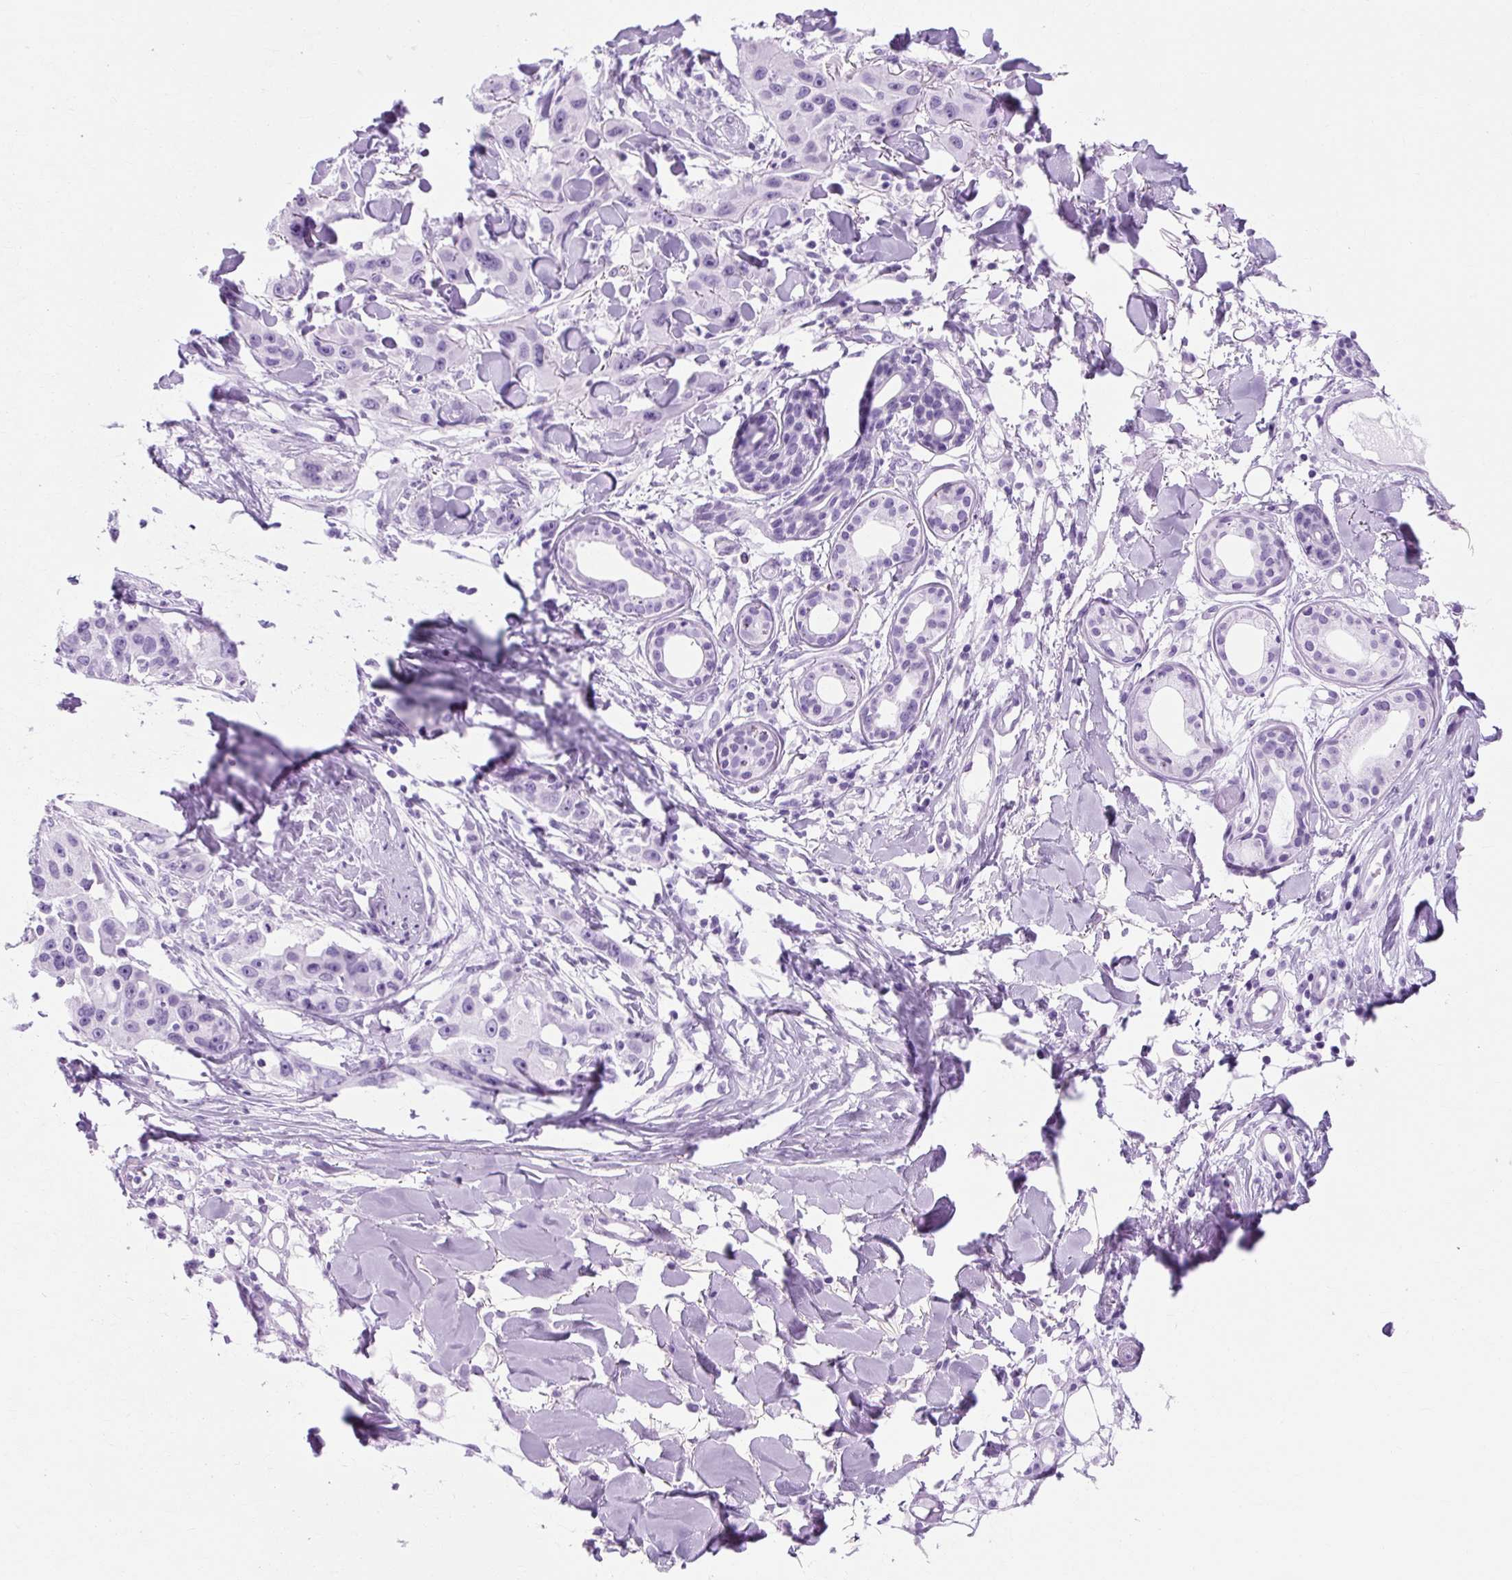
{"staining": {"intensity": "negative", "quantity": "none", "location": "none"}, "tissue": "skin cancer", "cell_type": "Tumor cells", "image_type": "cancer", "snomed": [{"axis": "morphology", "description": "Squamous cell carcinoma, NOS"}, {"axis": "topography", "description": "Skin"}], "caption": "Immunohistochemical staining of human skin squamous cell carcinoma shows no significant positivity in tumor cells.", "gene": "TMEM89", "patient": {"sex": "male", "age": 63}}